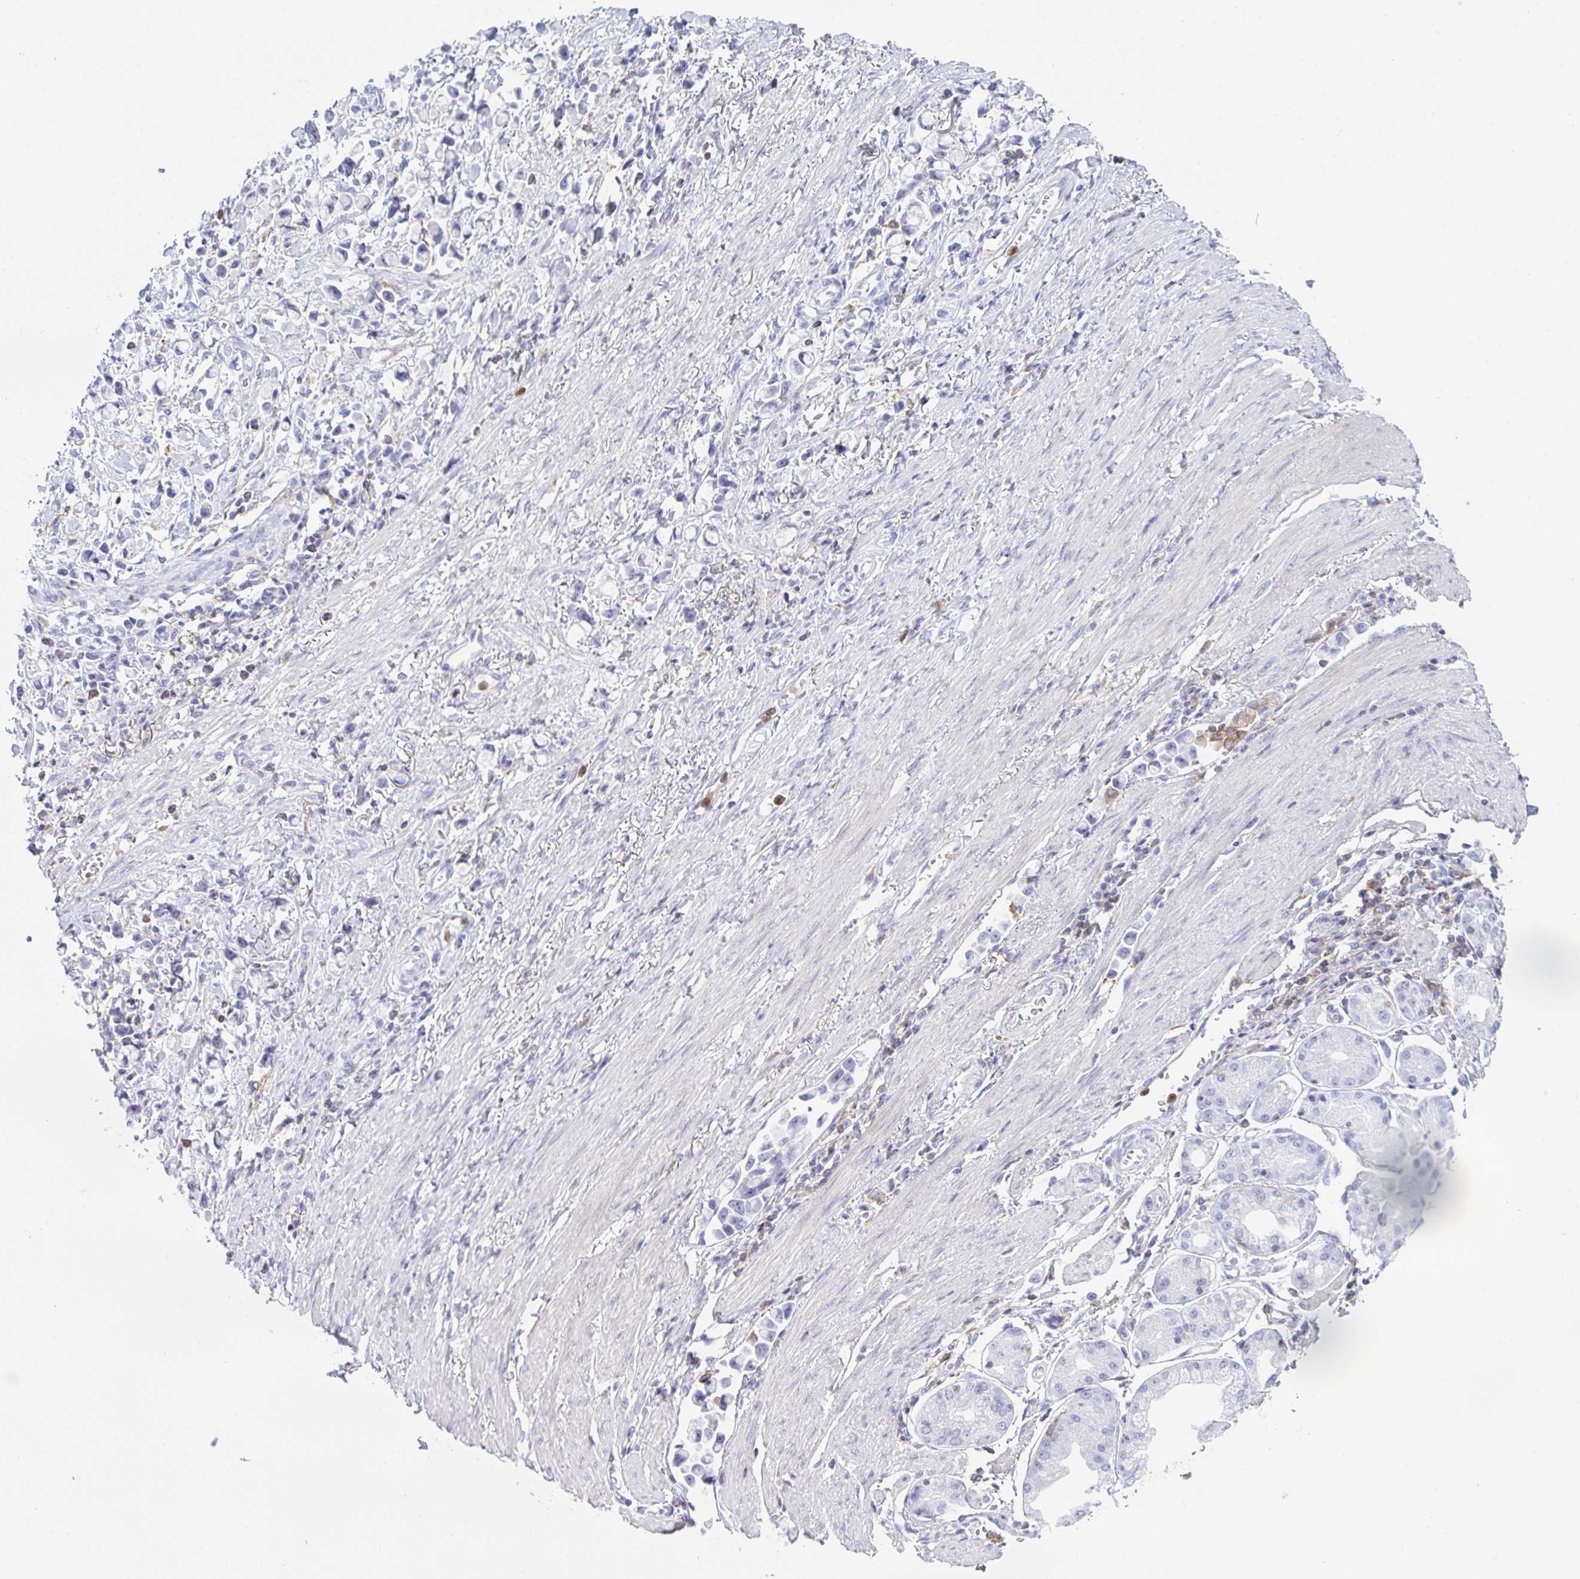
{"staining": {"intensity": "negative", "quantity": "none", "location": "none"}, "tissue": "stomach cancer", "cell_type": "Tumor cells", "image_type": "cancer", "snomed": [{"axis": "morphology", "description": "Adenocarcinoma, NOS"}, {"axis": "topography", "description": "Stomach"}], "caption": "This is an immunohistochemistry photomicrograph of stomach cancer (adenocarcinoma). There is no staining in tumor cells.", "gene": "MYO1F", "patient": {"sex": "female", "age": 81}}